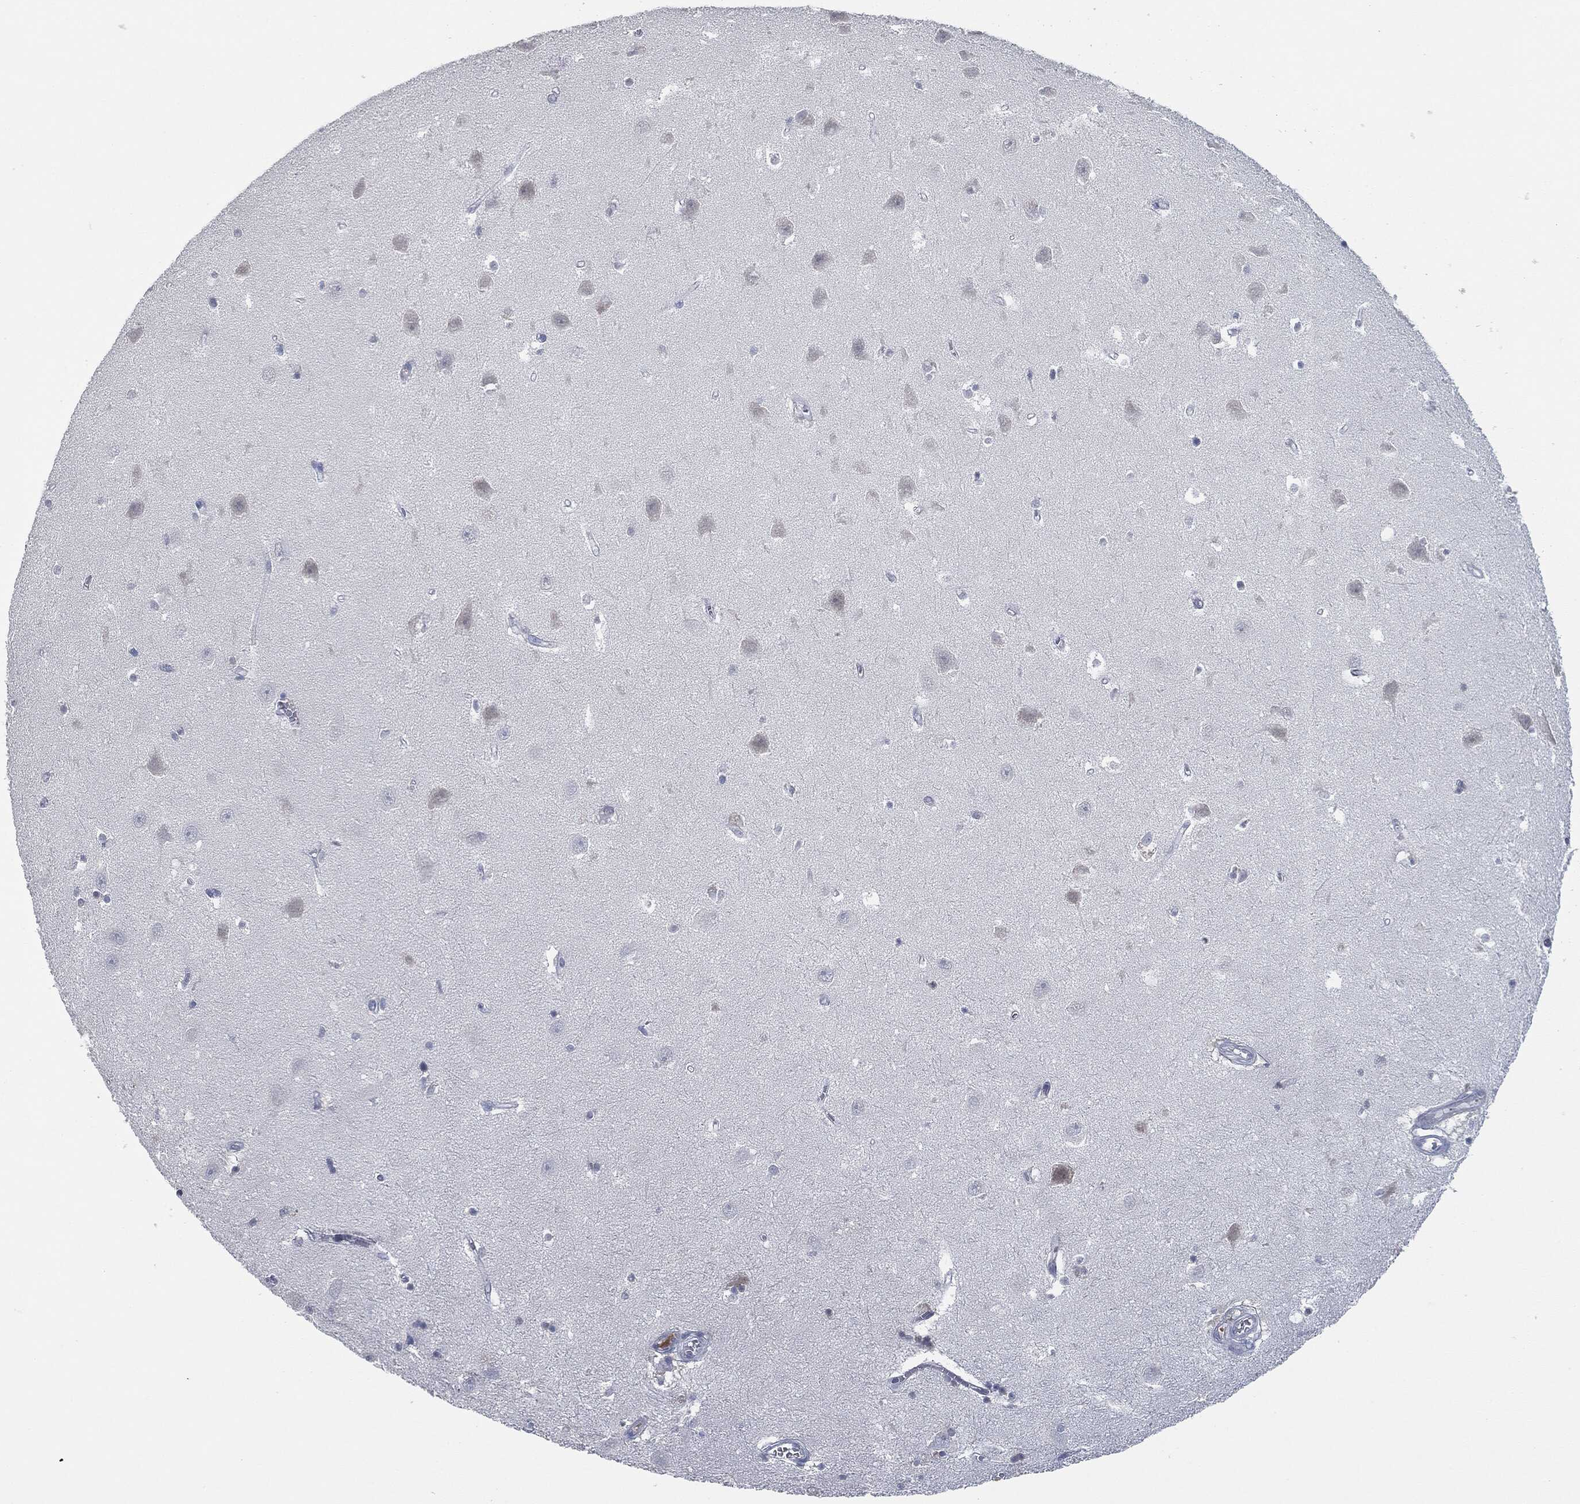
{"staining": {"intensity": "negative", "quantity": "none", "location": "none"}, "tissue": "hippocampus", "cell_type": "Glial cells", "image_type": "normal", "snomed": [{"axis": "morphology", "description": "Normal tissue, NOS"}, {"axis": "topography", "description": "Hippocampus"}], "caption": "Micrograph shows no protein positivity in glial cells of normal hippocampus. The staining is performed using DAB brown chromogen with nuclei counter-stained in using hematoxylin.", "gene": "SIGLEC7", "patient": {"sex": "female", "age": 64}}